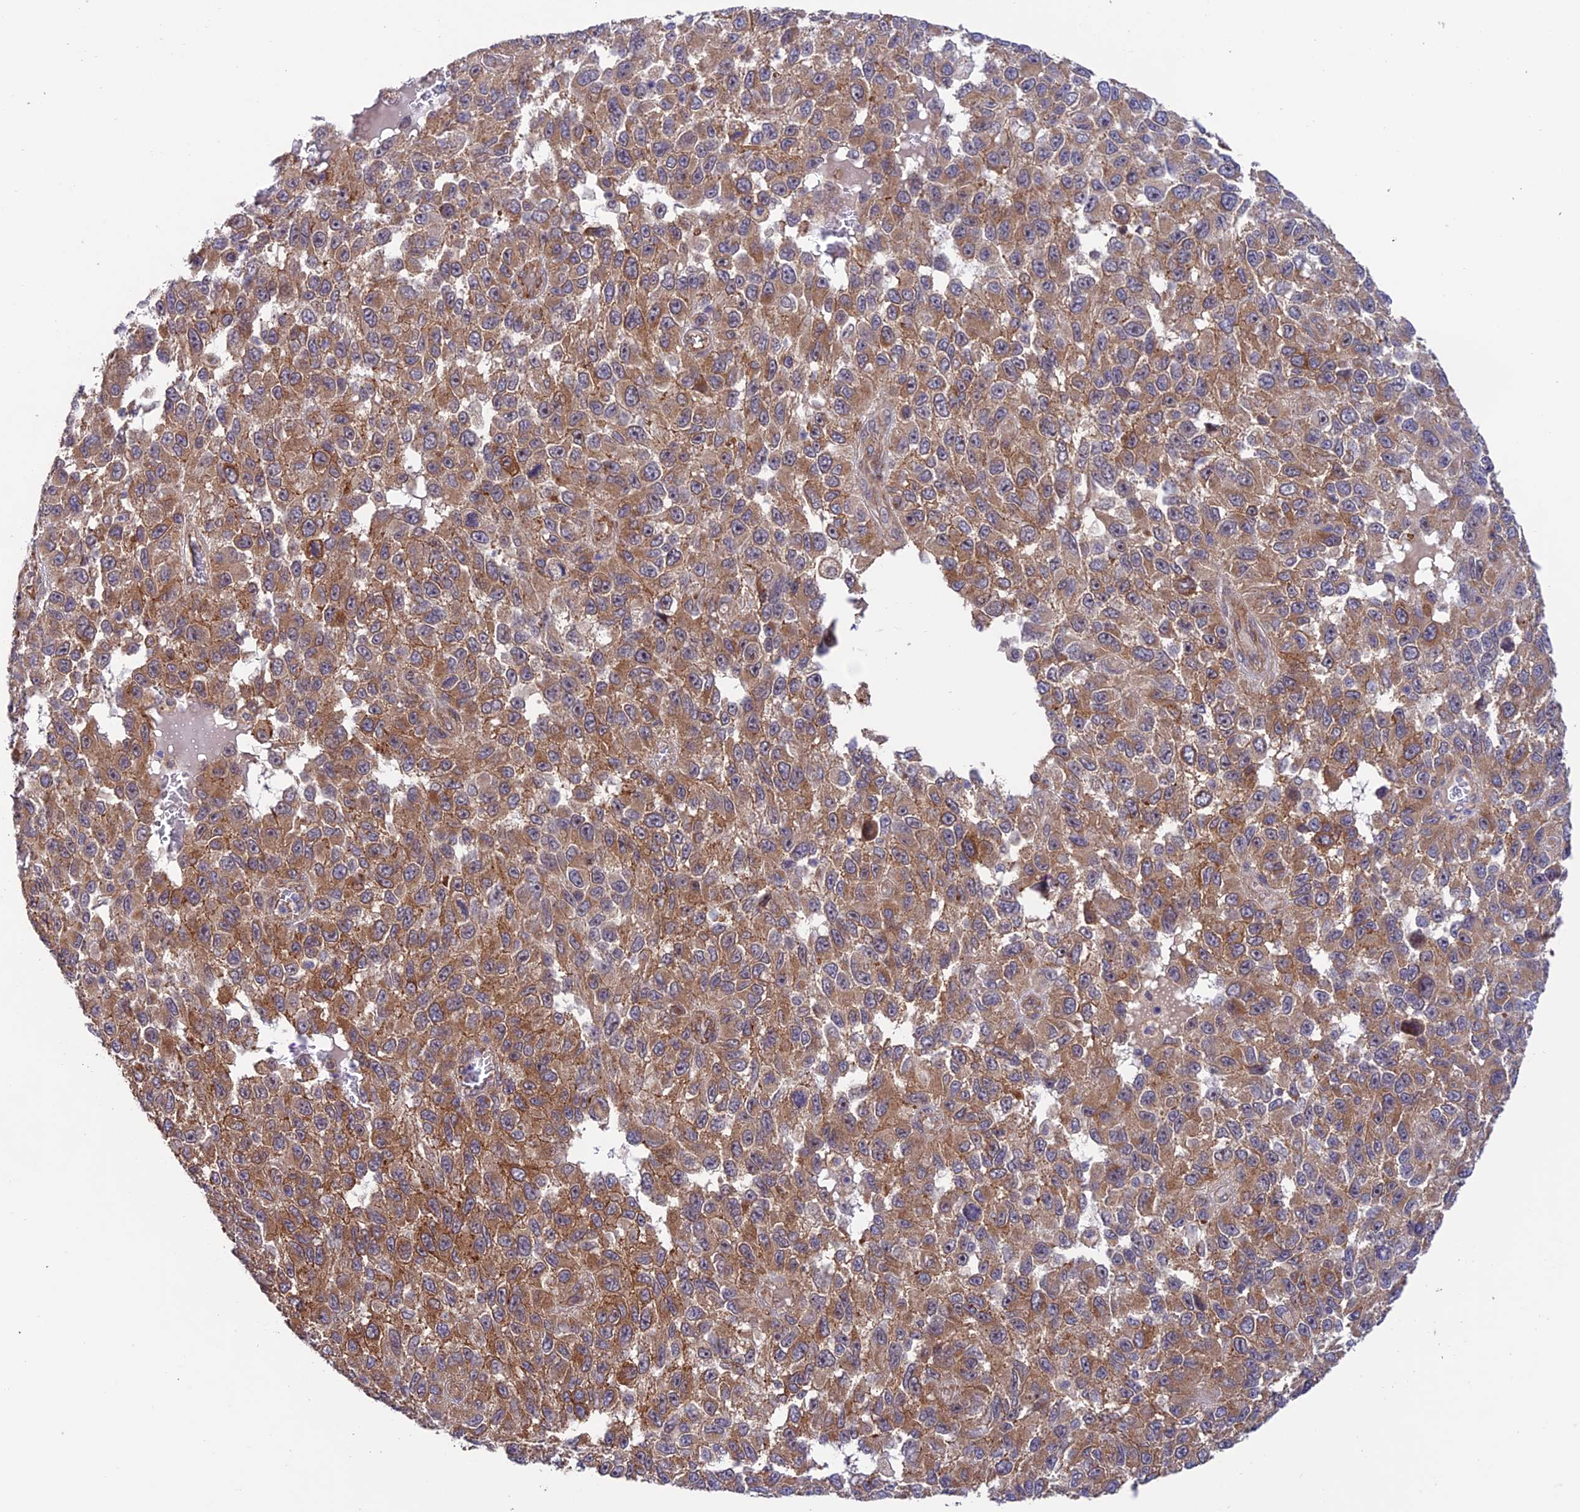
{"staining": {"intensity": "moderate", "quantity": ">75%", "location": "cytoplasmic/membranous"}, "tissue": "melanoma", "cell_type": "Tumor cells", "image_type": "cancer", "snomed": [{"axis": "morphology", "description": "Normal tissue, NOS"}, {"axis": "morphology", "description": "Malignant melanoma, NOS"}, {"axis": "topography", "description": "Skin"}], "caption": "A high-resolution photomicrograph shows IHC staining of malignant melanoma, which exhibits moderate cytoplasmic/membranous staining in approximately >75% of tumor cells.", "gene": "TNIP3", "patient": {"sex": "female", "age": 96}}